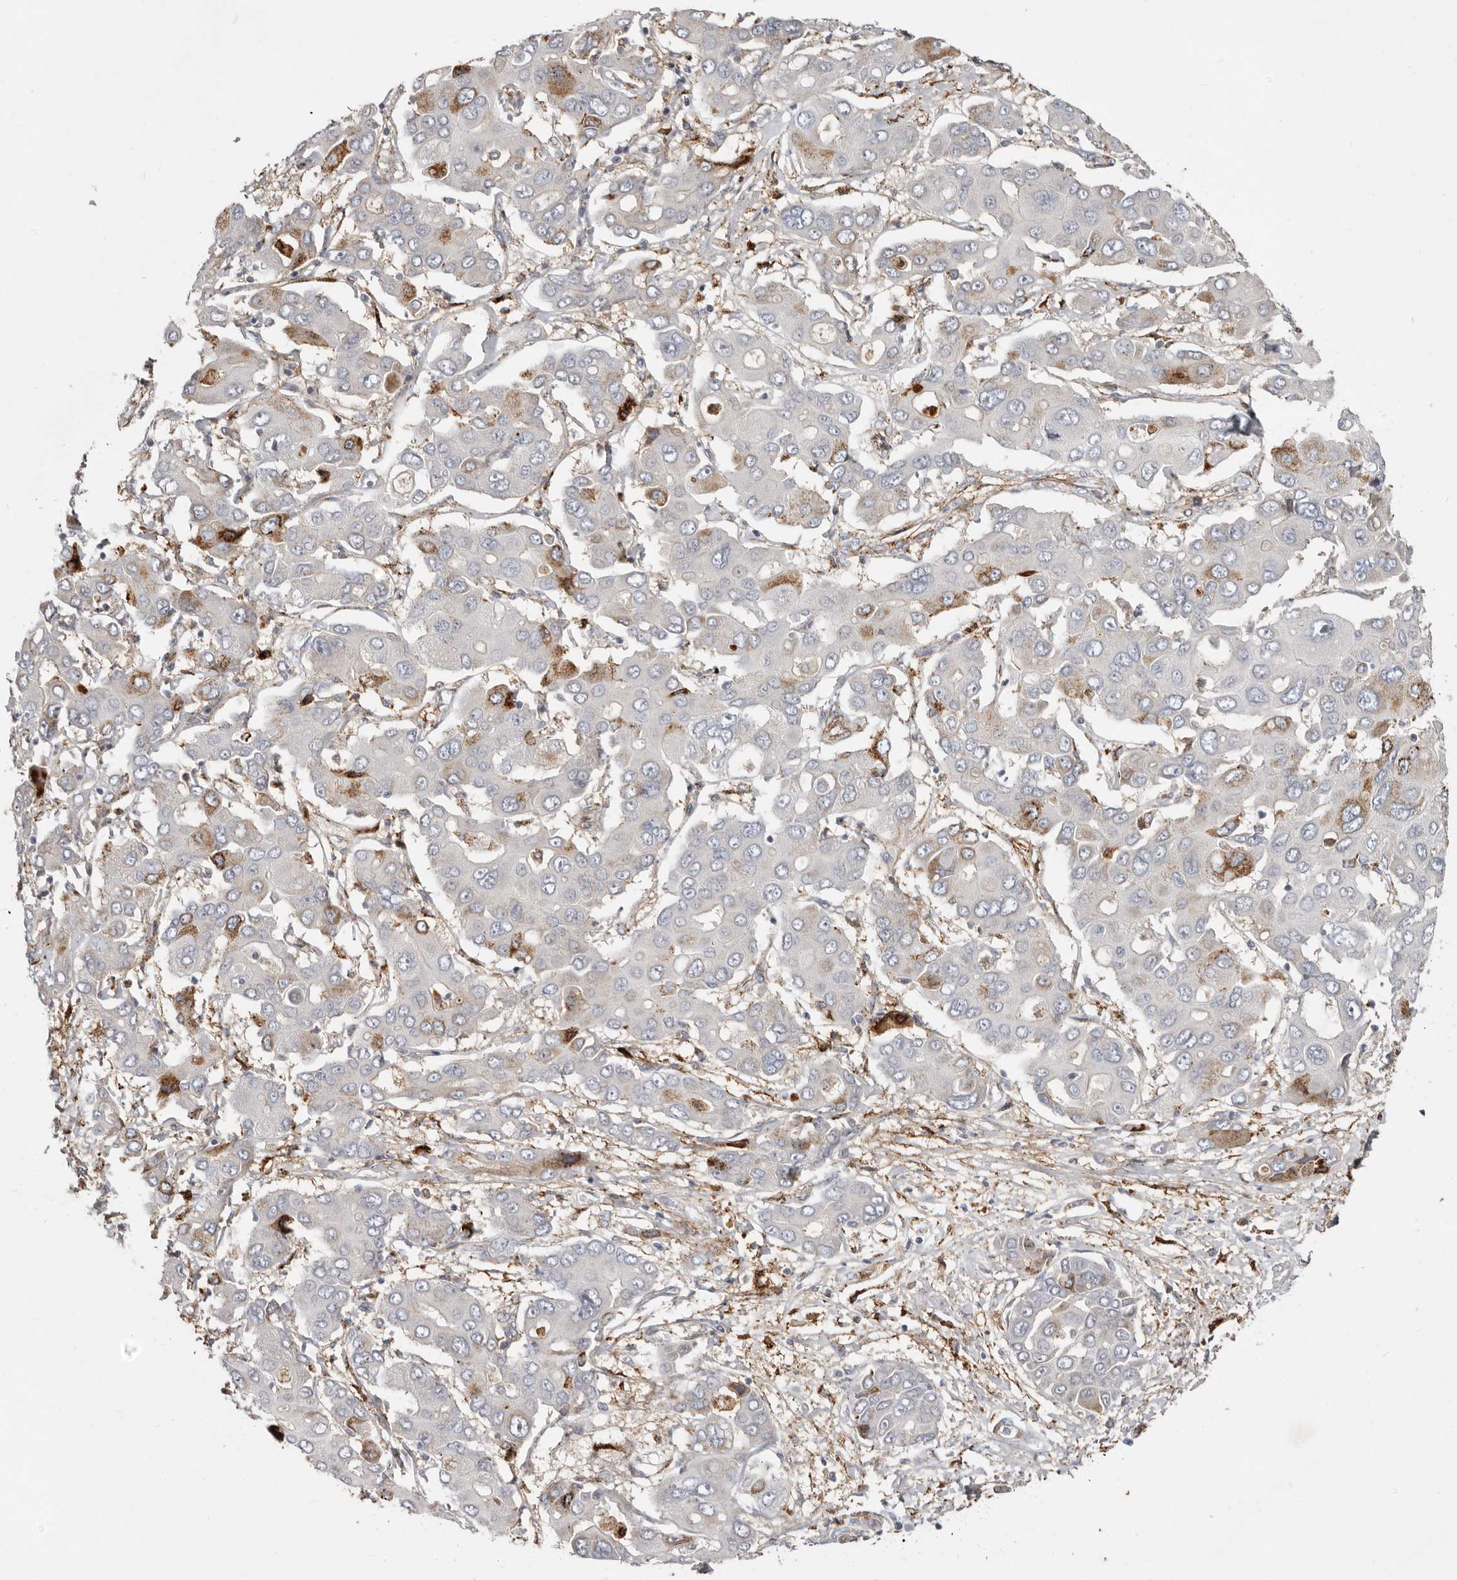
{"staining": {"intensity": "moderate", "quantity": "<25%", "location": "cytoplasmic/membranous"}, "tissue": "liver cancer", "cell_type": "Tumor cells", "image_type": "cancer", "snomed": [{"axis": "morphology", "description": "Cholangiocarcinoma"}, {"axis": "topography", "description": "Liver"}], "caption": "The histopathology image shows immunohistochemical staining of liver cancer. There is moderate cytoplasmic/membranous expression is appreciated in about <25% of tumor cells.", "gene": "KIF26B", "patient": {"sex": "male", "age": 67}}